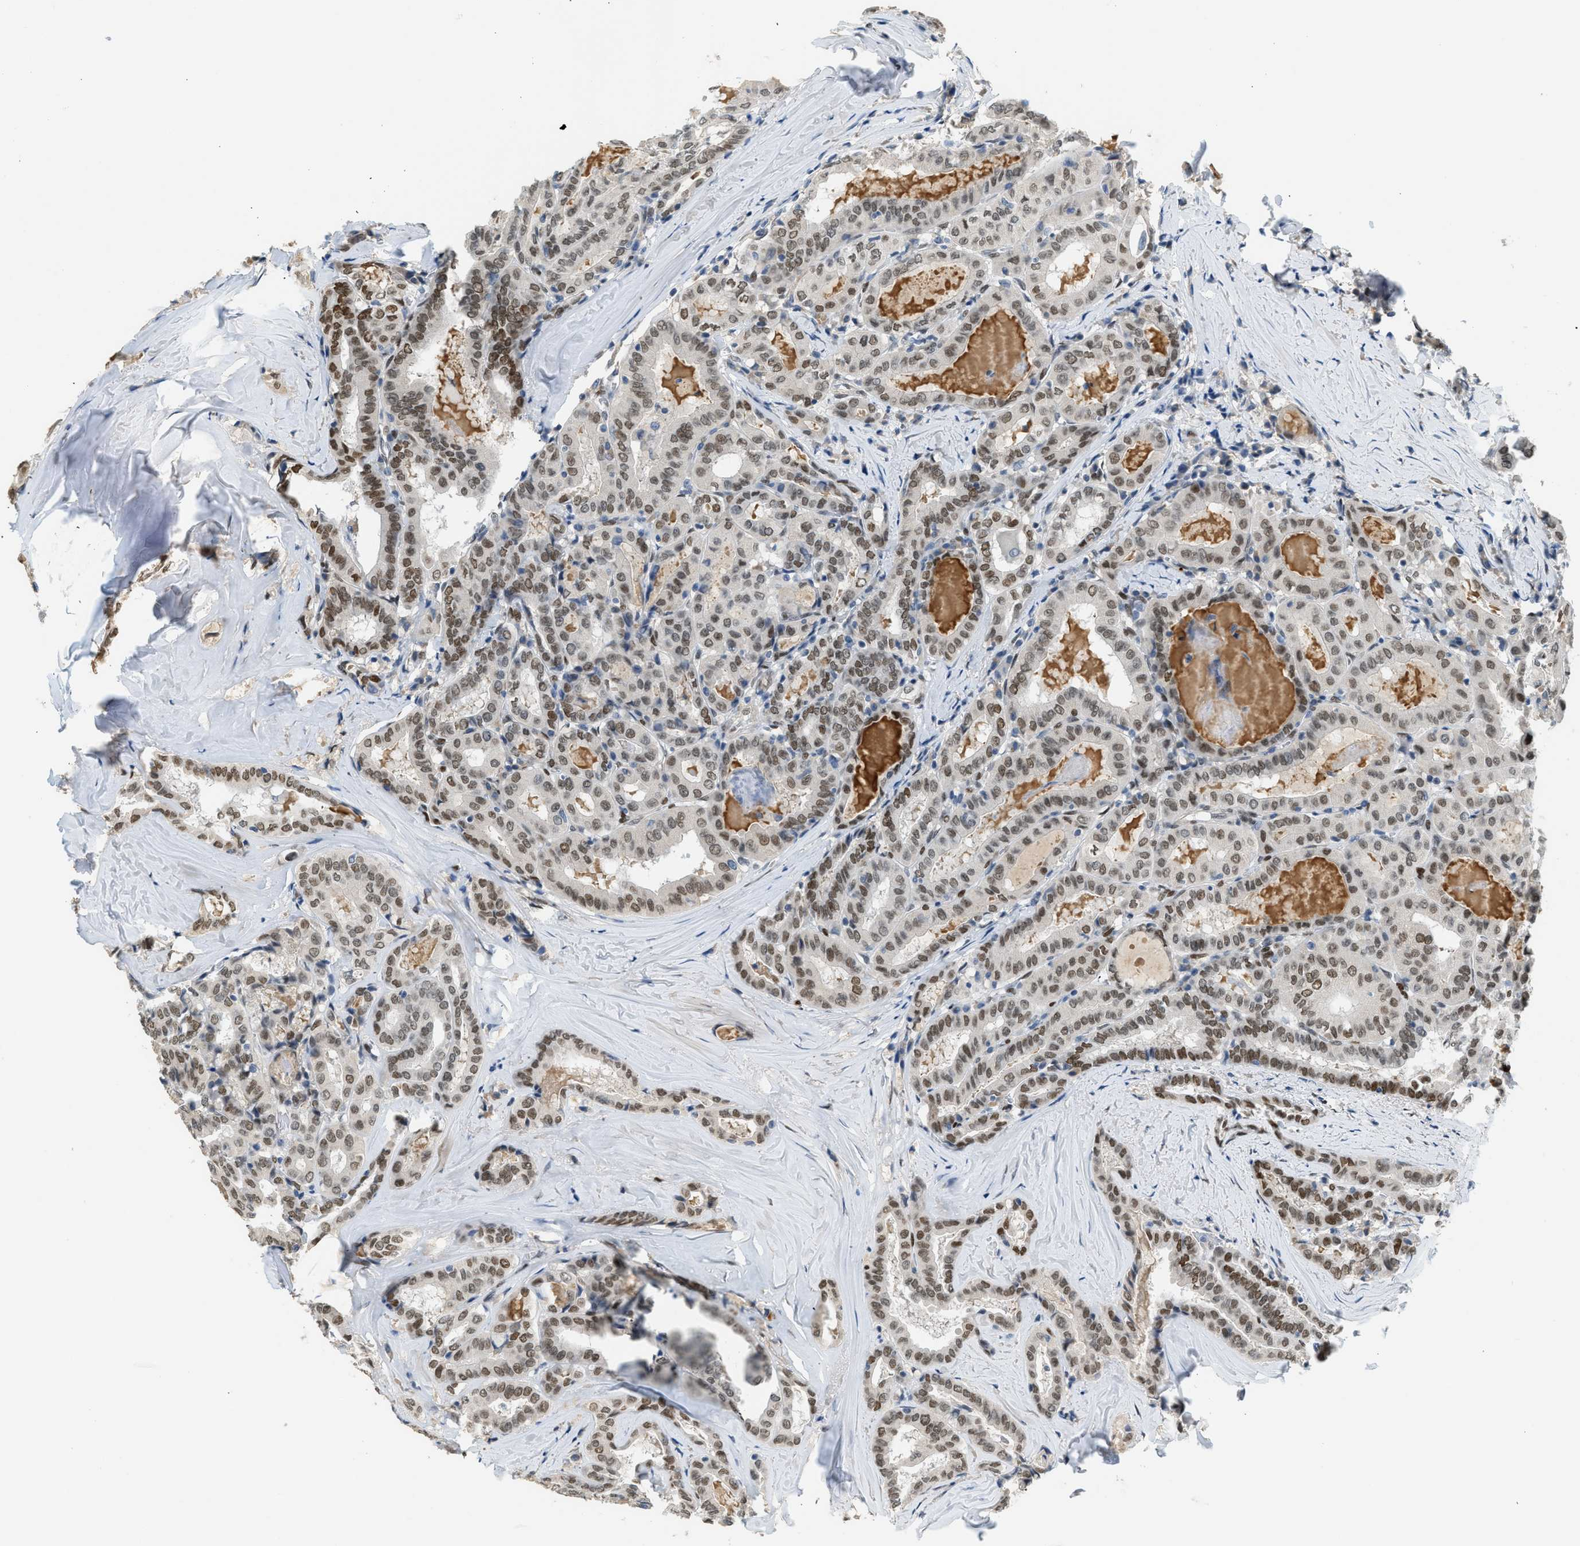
{"staining": {"intensity": "moderate", "quantity": ">75%", "location": "nuclear"}, "tissue": "thyroid cancer", "cell_type": "Tumor cells", "image_type": "cancer", "snomed": [{"axis": "morphology", "description": "Papillary adenocarcinoma, NOS"}, {"axis": "topography", "description": "Thyroid gland"}], "caption": "Thyroid papillary adenocarcinoma stained with a brown dye exhibits moderate nuclear positive staining in about >75% of tumor cells.", "gene": "ZBTB20", "patient": {"sex": "female", "age": 42}}